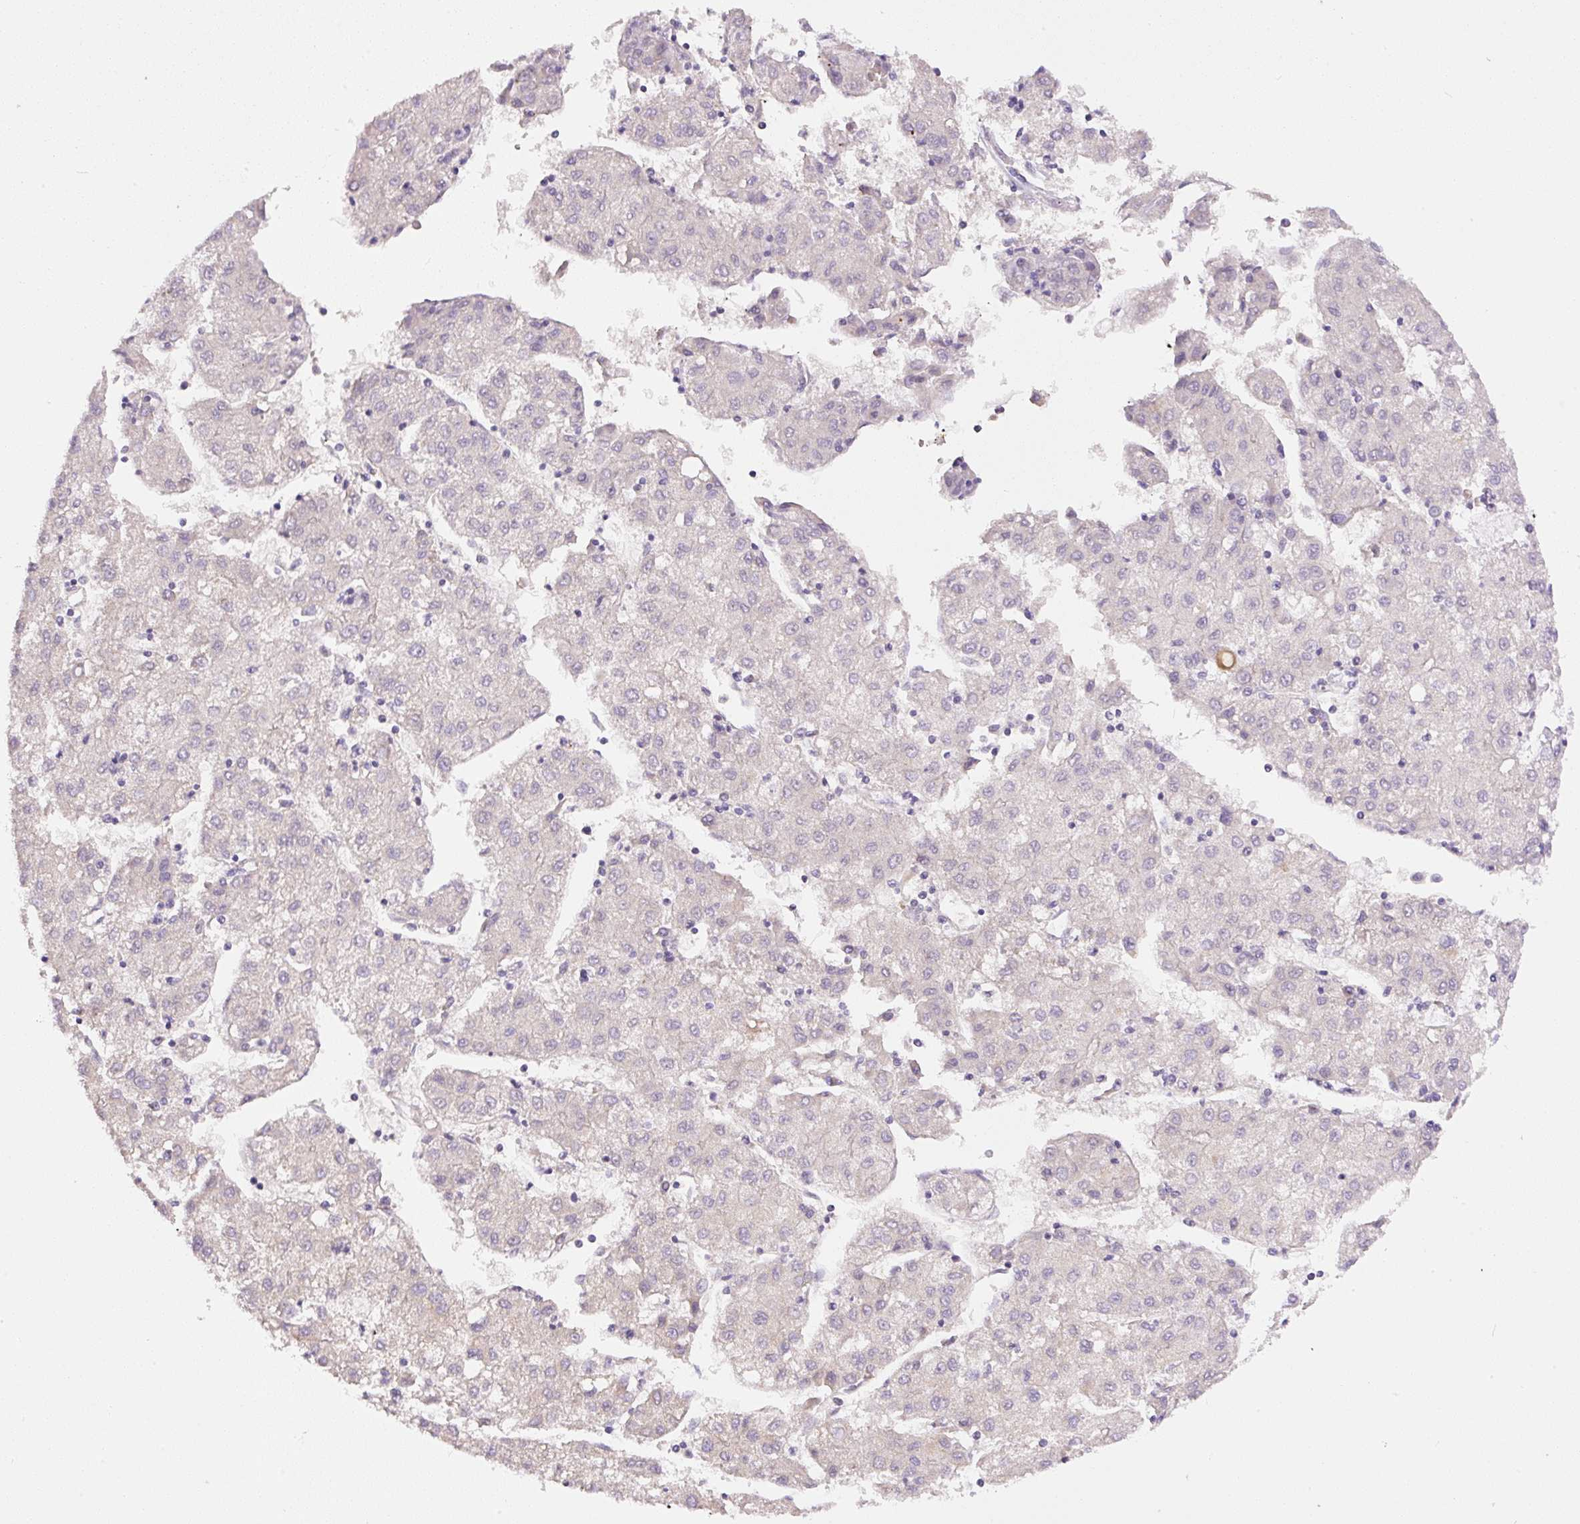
{"staining": {"intensity": "negative", "quantity": "none", "location": "none"}, "tissue": "liver cancer", "cell_type": "Tumor cells", "image_type": "cancer", "snomed": [{"axis": "morphology", "description": "Carcinoma, Hepatocellular, NOS"}, {"axis": "topography", "description": "Liver"}], "caption": "Liver cancer (hepatocellular carcinoma) was stained to show a protein in brown. There is no significant expression in tumor cells. (Brightfield microscopy of DAB immunohistochemistry at high magnification).", "gene": "NDUFAF2", "patient": {"sex": "male", "age": 72}}